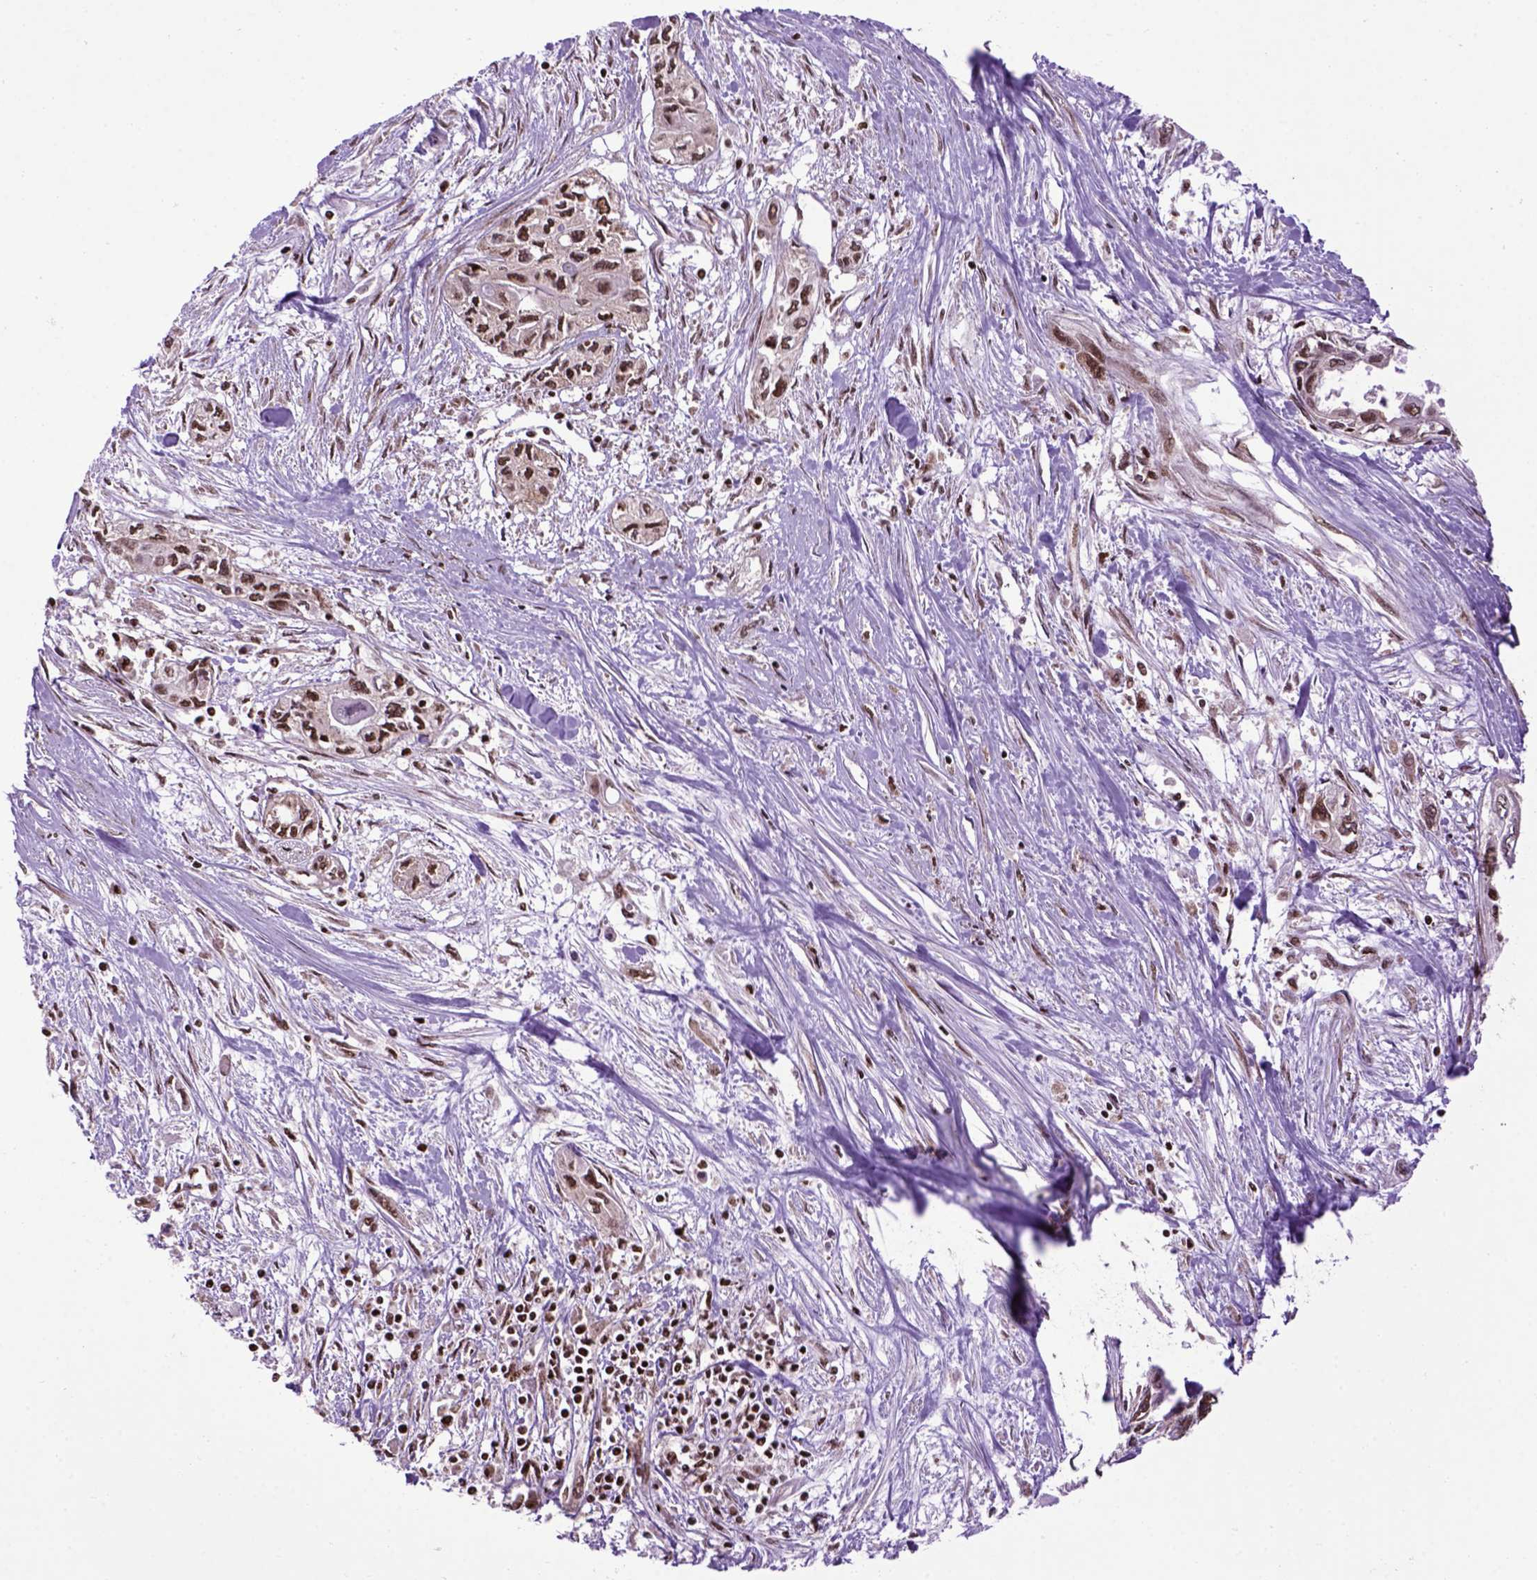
{"staining": {"intensity": "strong", "quantity": ">75%", "location": "nuclear"}, "tissue": "pancreatic cancer", "cell_type": "Tumor cells", "image_type": "cancer", "snomed": [{"axis": "morphology", "description": "Adenocarcinoma, NOS"}, {"axis": "topography", "description": "Pancreas"}], "caption": "Immunohistochemistry photomicrograph of neoplastic tissue: human pancreatic adenocarcinoma stained using IHC reveals high levels of strong protein expression localized specifically in the nuclear of tumor cells, appearing as a nuclear brown color.", "gene": "CELF1", "patient": {"sex": "female", "age": 55}}